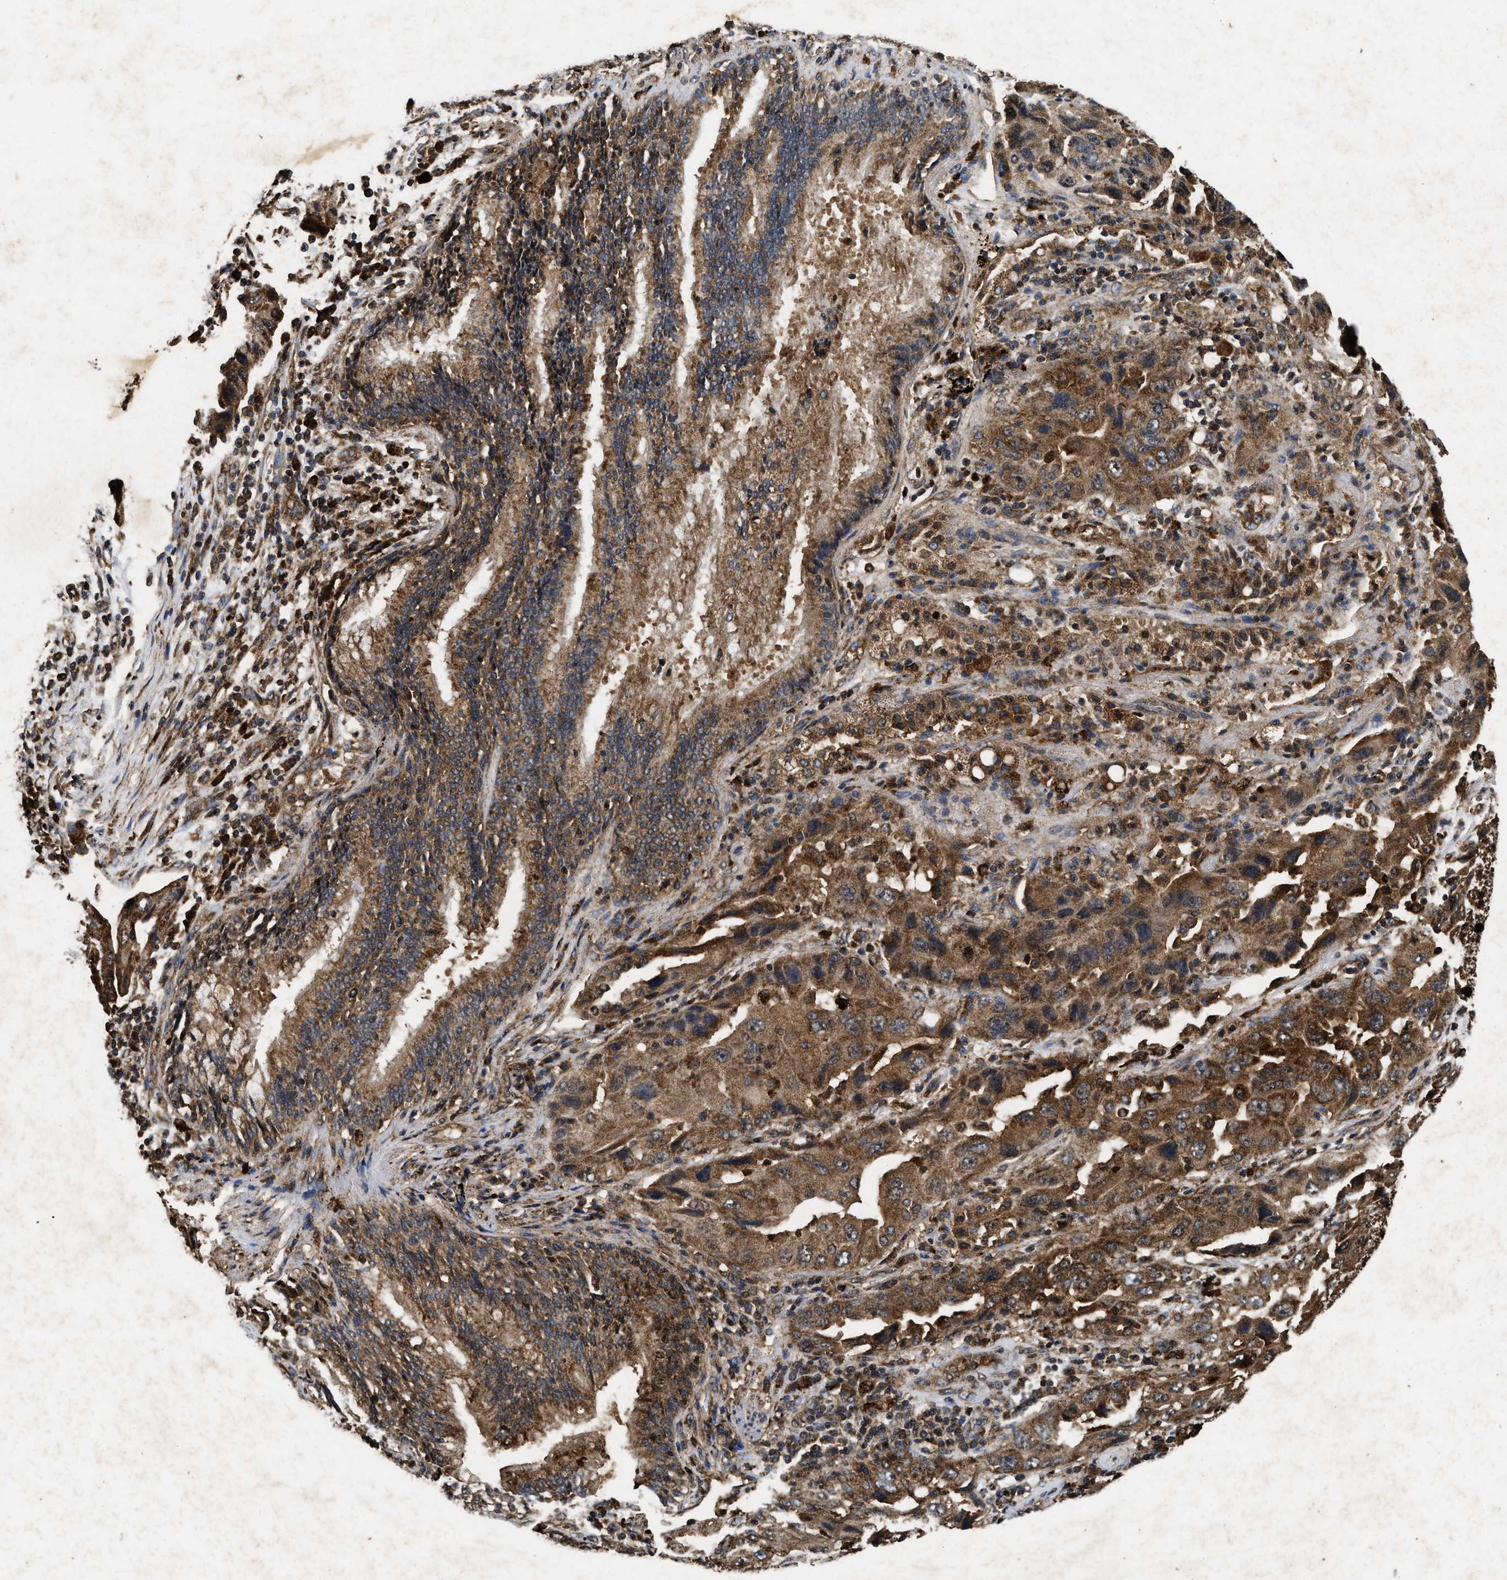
{"staining": {"intensity": "moderate", "quantity": ">75%", "location": "cytoplasmic/membranous"}, "tissue": "lung cancer", "cell_type": "Tumor cells", "image_type": "cancer", "snomed": [{"axis": "morphology", "description": "Adenocarcinoma, NOS"}, {"axis": "topography", "description": "Lung"}], "caption": "Brown immunohistochemical staining in lung cancer reveals moderate cytoplasmic/membranous staining in approximately >75% of tumor cells. Using DAB (brown) and hematoxylin (blue) stains, captured at high magnification using brightfield microscopy.", "gene": "ACOX1", "patient": {"sex": "female", "age": 65}}